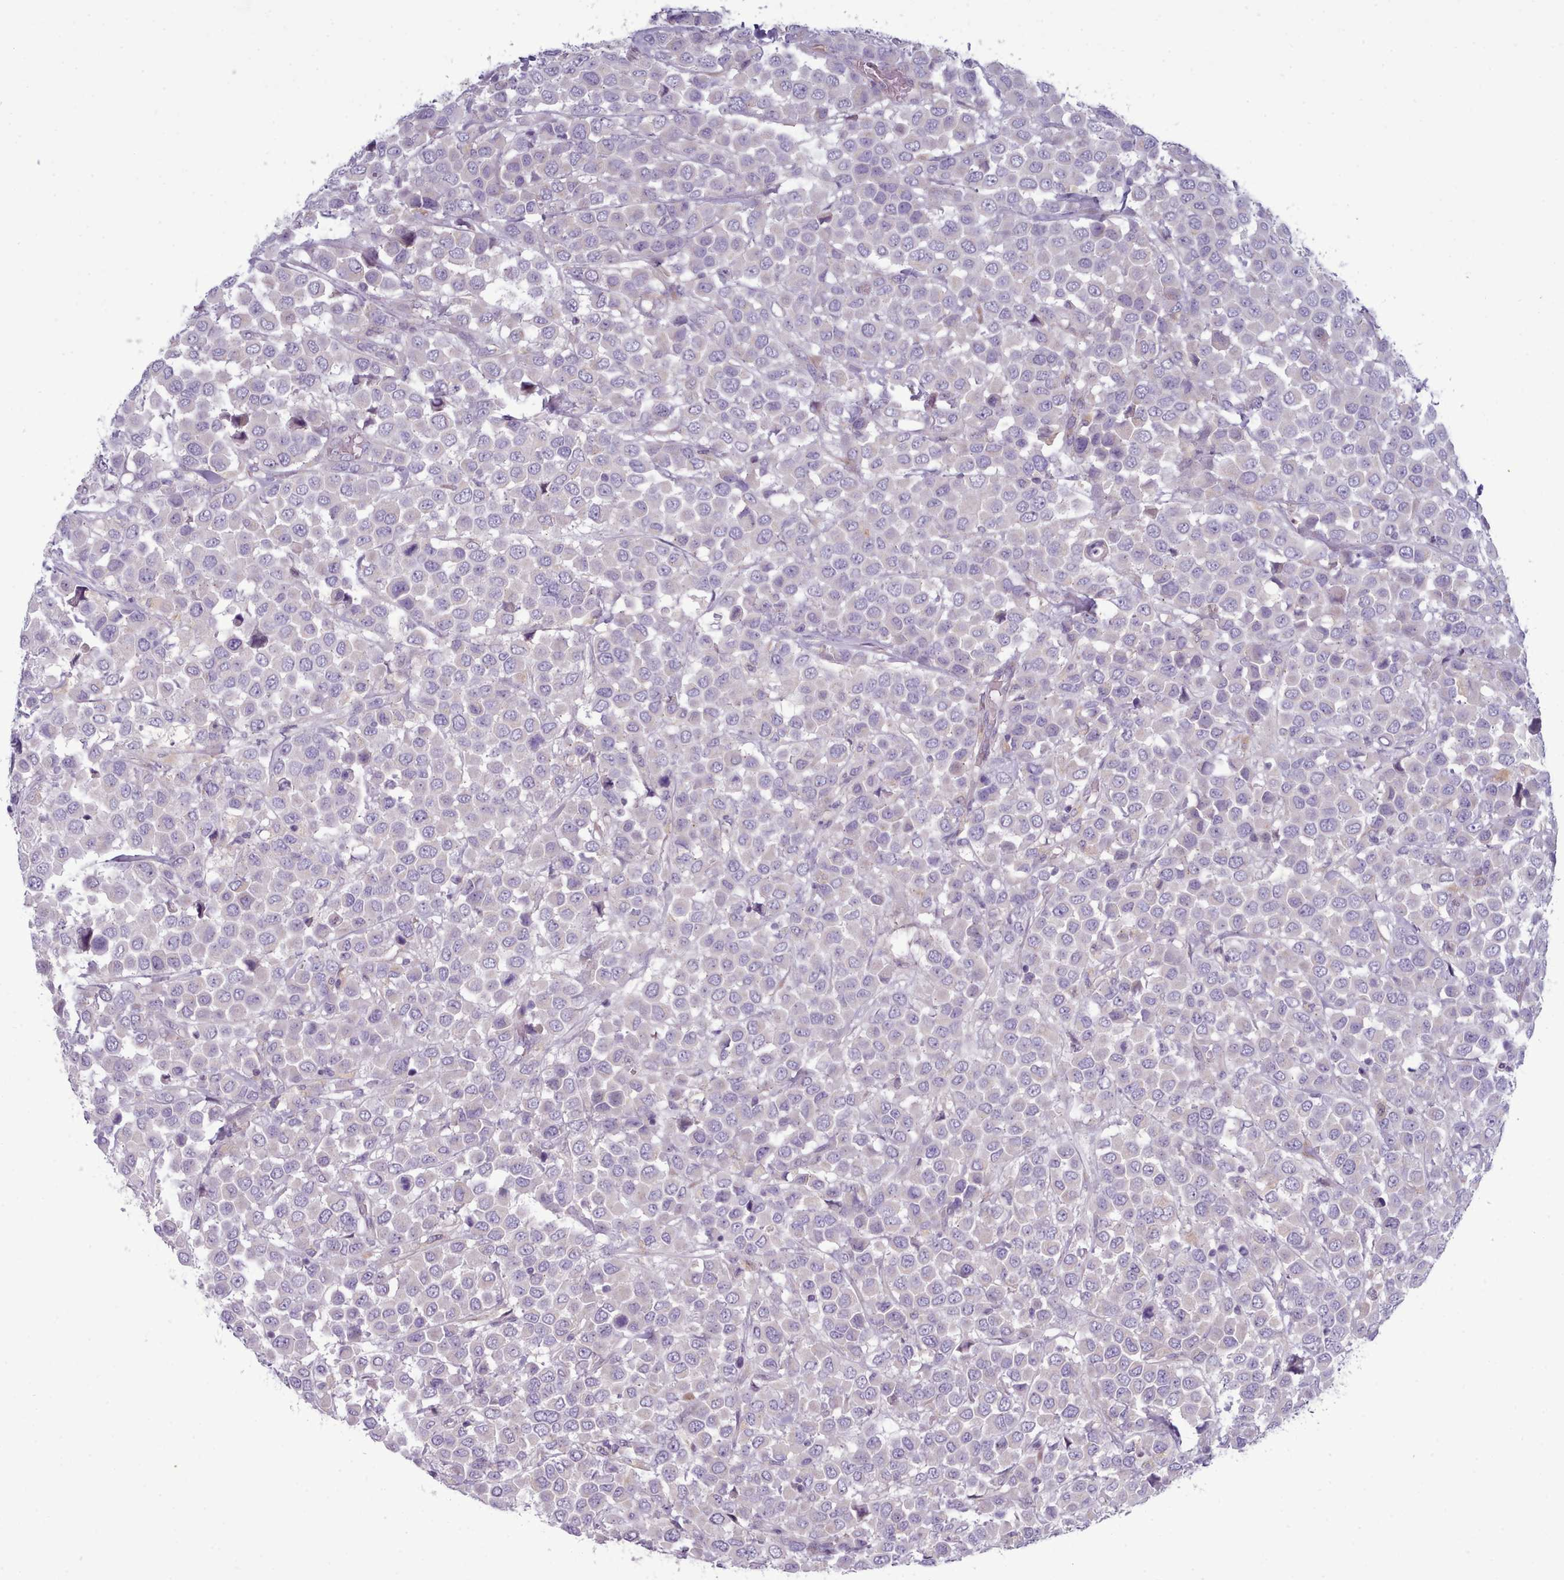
{"staining": {"intensity": "negative", "quantity": "none", "location": "none"}, "tissue": "breast cancer", "cell_type": "Tumor cells", "image_type": "cancer", "snomed": [{"axis": "morphology", "description": "Duct carcinoma"}, {"axis": "topography", "description": "Breast"}], "caption": "Tumor cells are negative for protein expression in human infiltrating ductal carcinoma (breast).", "gene": "MYRFL", "patient": {"sex": "female", "age": 61}}